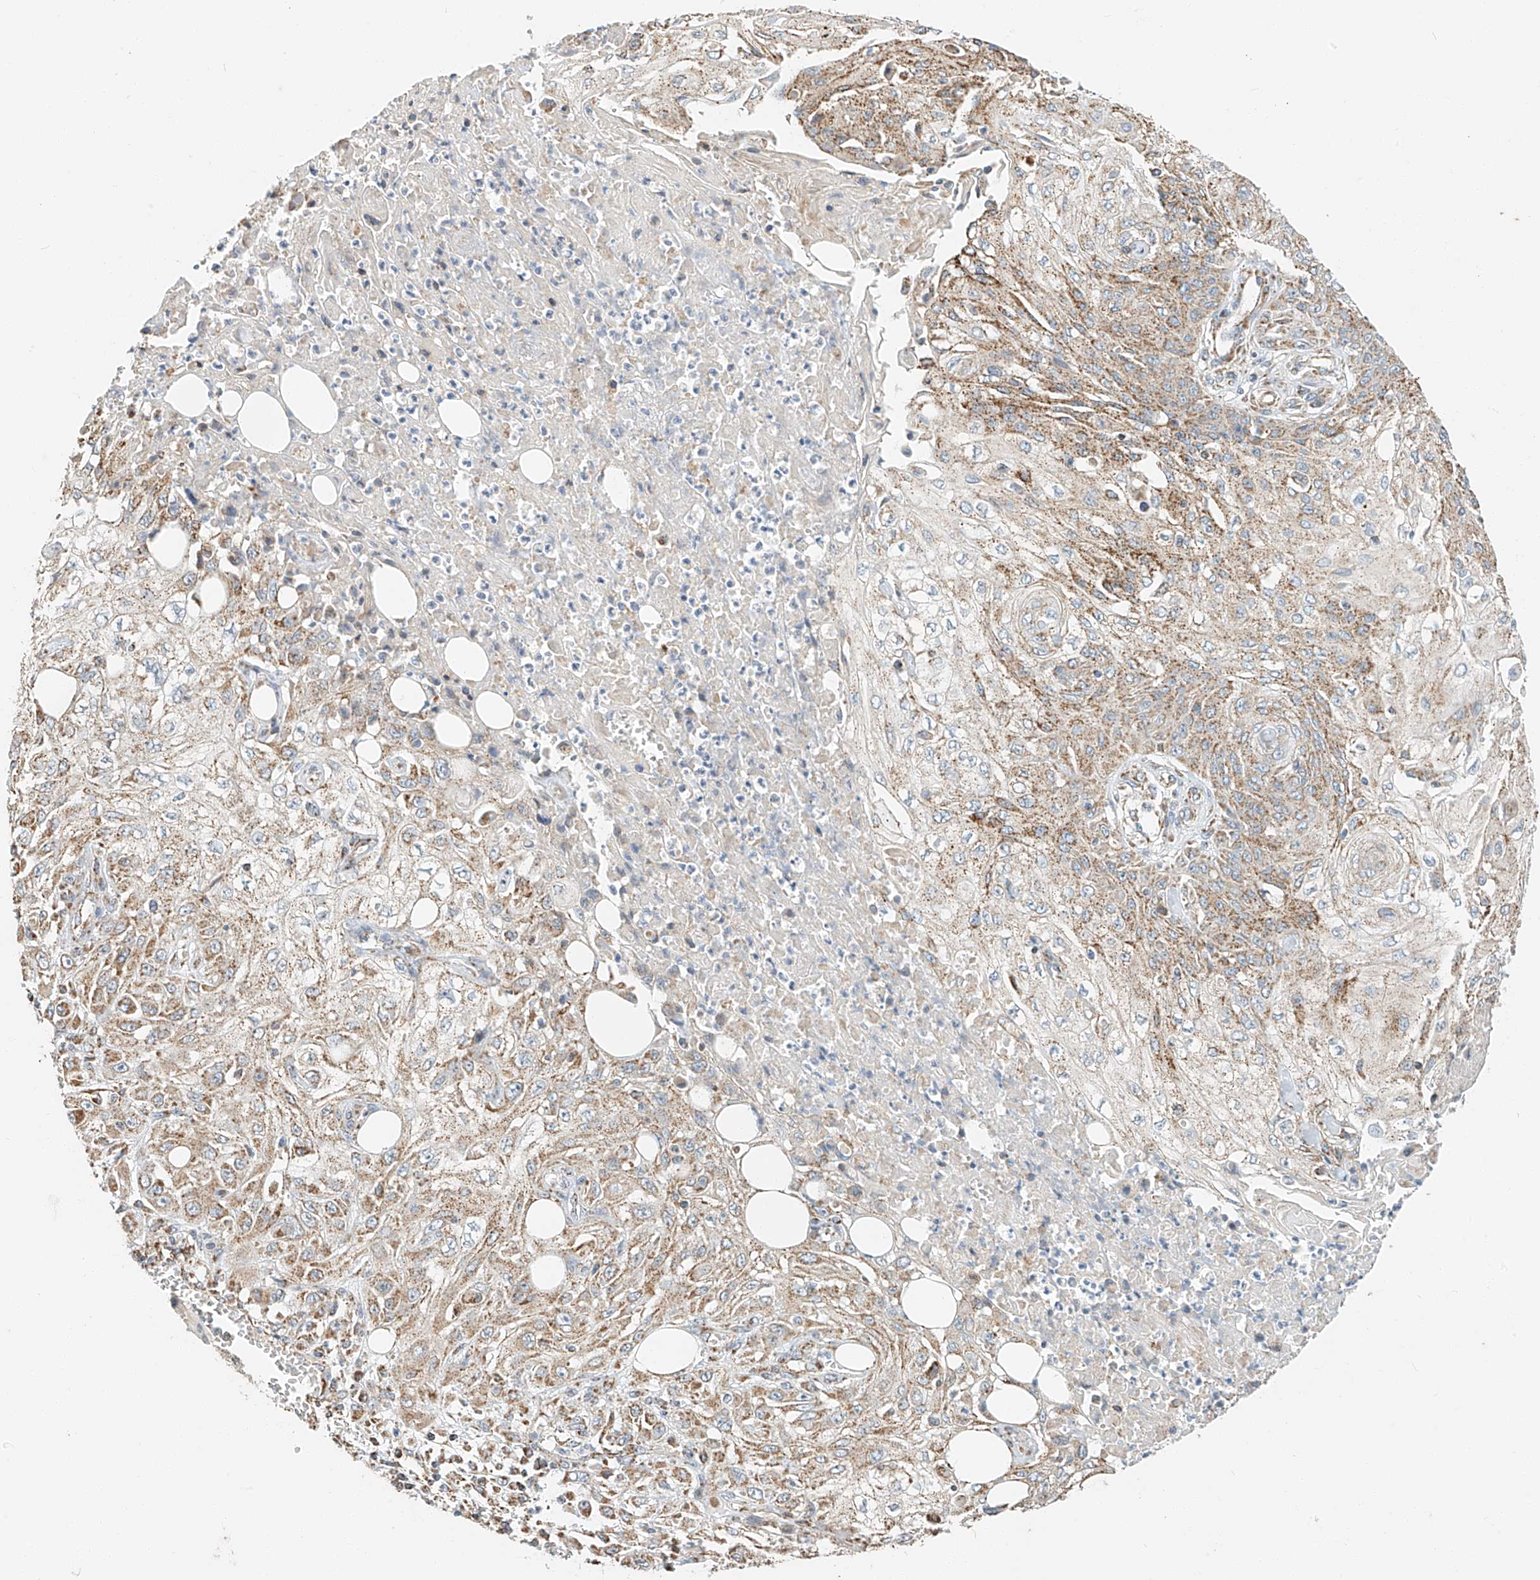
{"staining": {"intensity": "moderate", "quantity": "25%-75%", "location": "cytoplasmic/membranous"}, "tissue": "skin cancer", "cell_type": "Tumor cells", "image_type": "cancer", "snomed": [{"axis": "morphology", "description": "Squamous cell carcinoma, NOS"}, {"axis": "morphology", "description": "Squamous cell carcinoma, metastatic, NOS"}, {"axis": "topography", "description": "Skin"}, {"axis": "topography", "description": "Lymph node"}], "caption": "Brown immunohistochemical staining in human skin cancer reveals moderate cytoplasmic/membranous expression in about 25%-75% of tumor cells.", "gene": "YIPF7", "patient": {"sex": "male", "age": 75}}